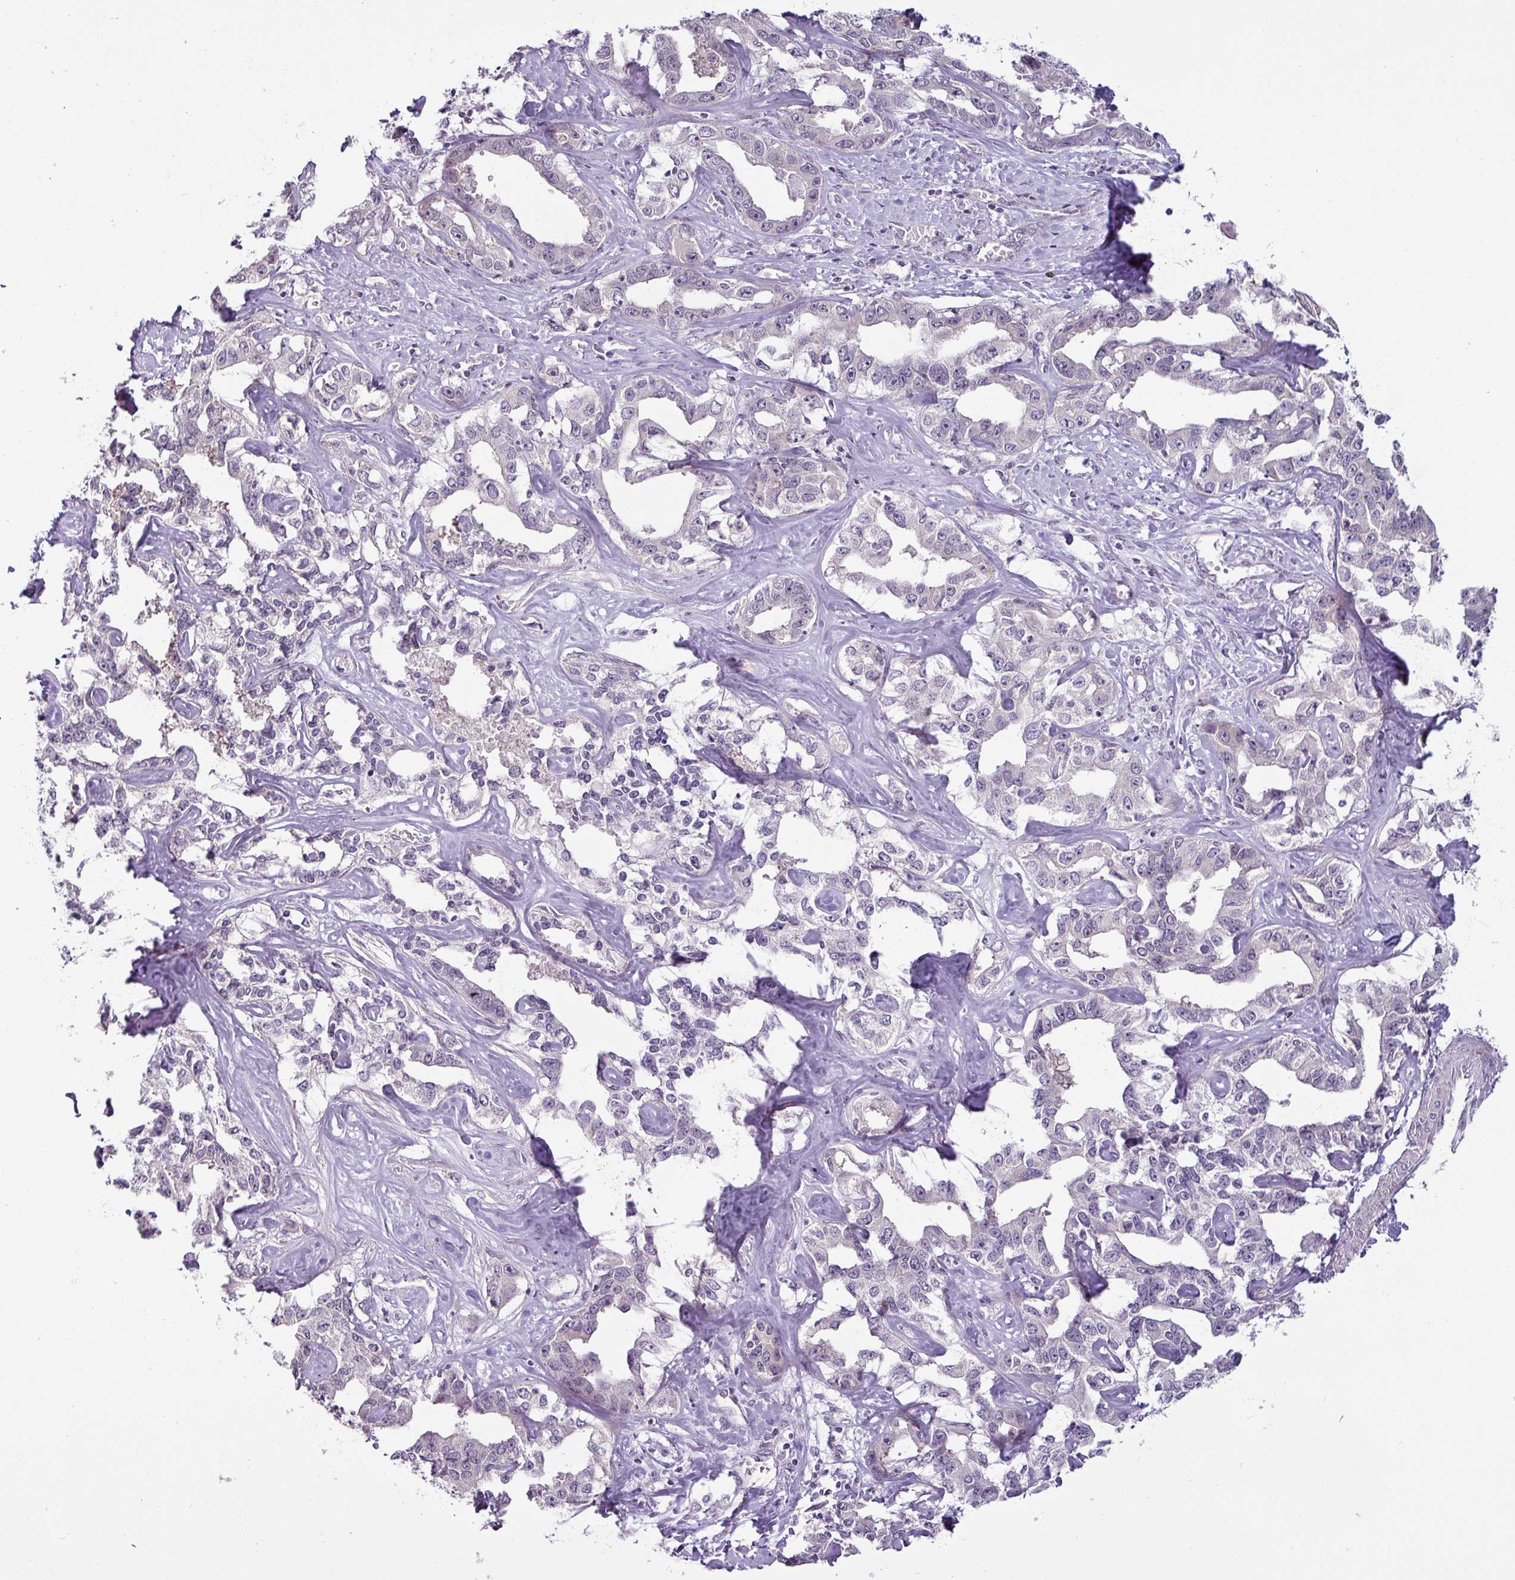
{"staining": {"intensity": "negative", "quantity": "none", "location": "none"}, "tissue": "liver cancer", "cell_type": "Tumor cells", "image_type": "cancer", "snomed": [{"axis": "morphology", "description": "Cholangiocarcinoma"}, {"axis": "topography", "description": "Liver"}], "caption": "Immunohistochemistry of human liver cancer (cholangiocarcinoma) demonstrates no positivity in tumor cells.", "gene": "OR52D1", "patient": {"sex": "male", "age": 59}}